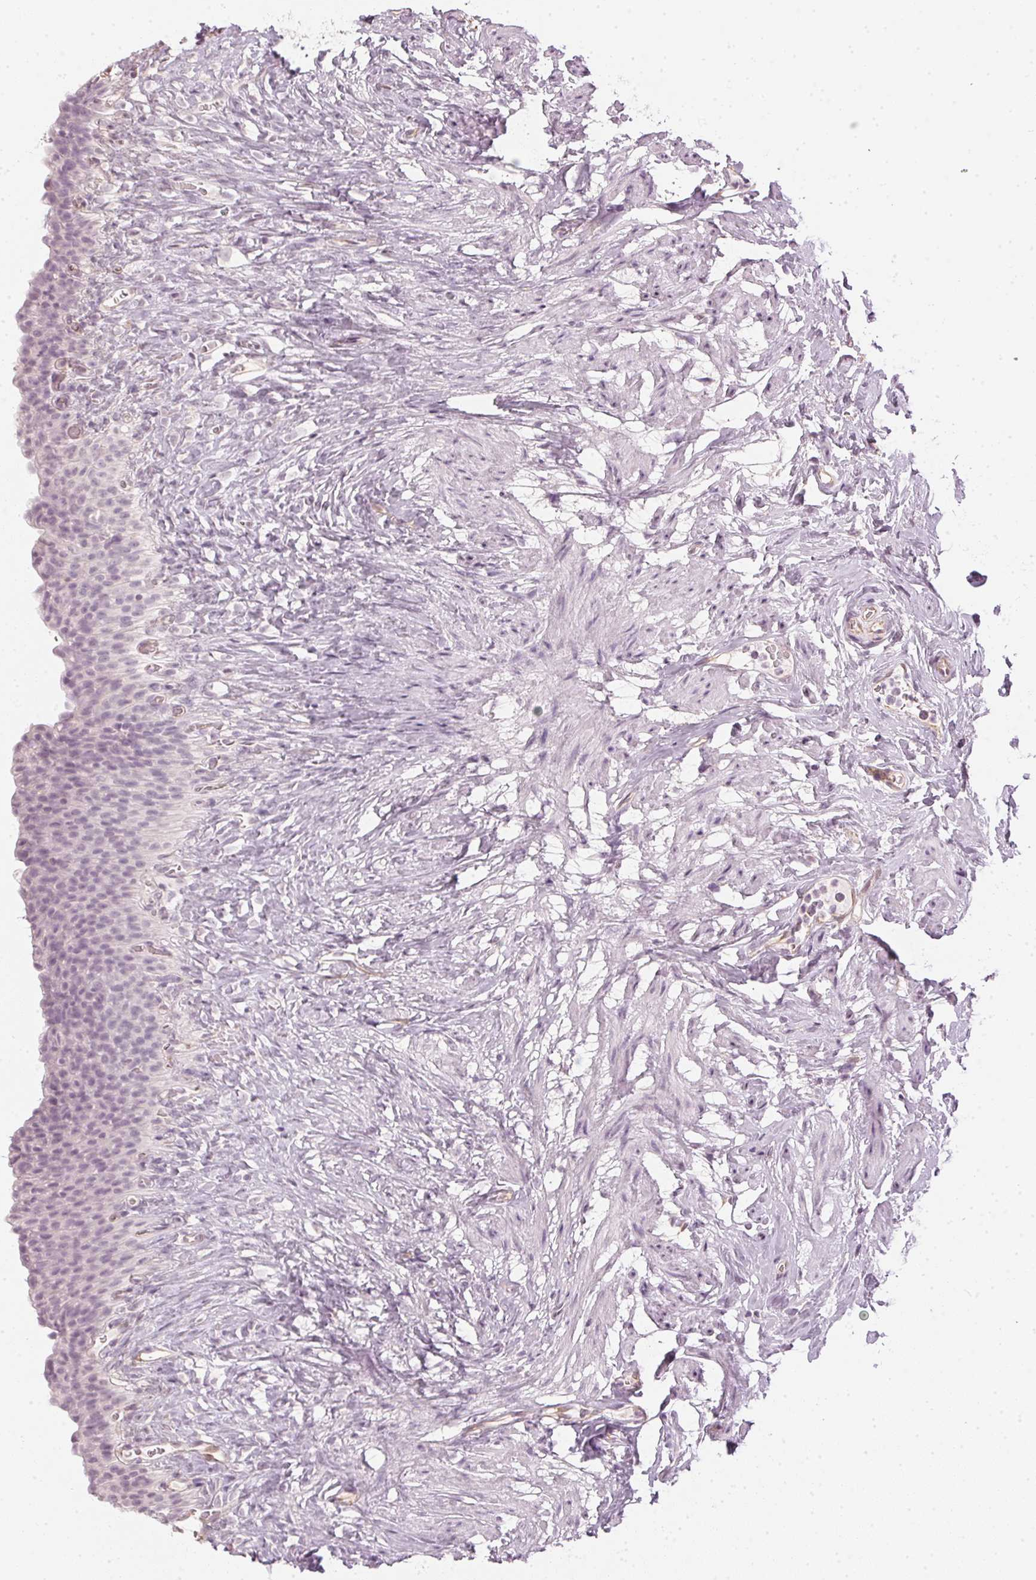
{"staining": {"intensity": "negative", "quantity": "none", "location": "none"}, "tissue": "urinary bladder", "cell_type": "Urothelial cells", "image_type": "normal", "snomed": [{"axis": "morphology", "description": "Normal tissue, NOS"}, {"axis": "topography", "description": "Urinary bladder"}, {"axis": "topography", "description": "Prostate"}], "caption": "This is an immunohistochemistry photomicrograph of normal urinary bladder. There is no expression in urothelial cells.", "gene": "APLP1", "patient": {"sex": "male", "age": 76}}